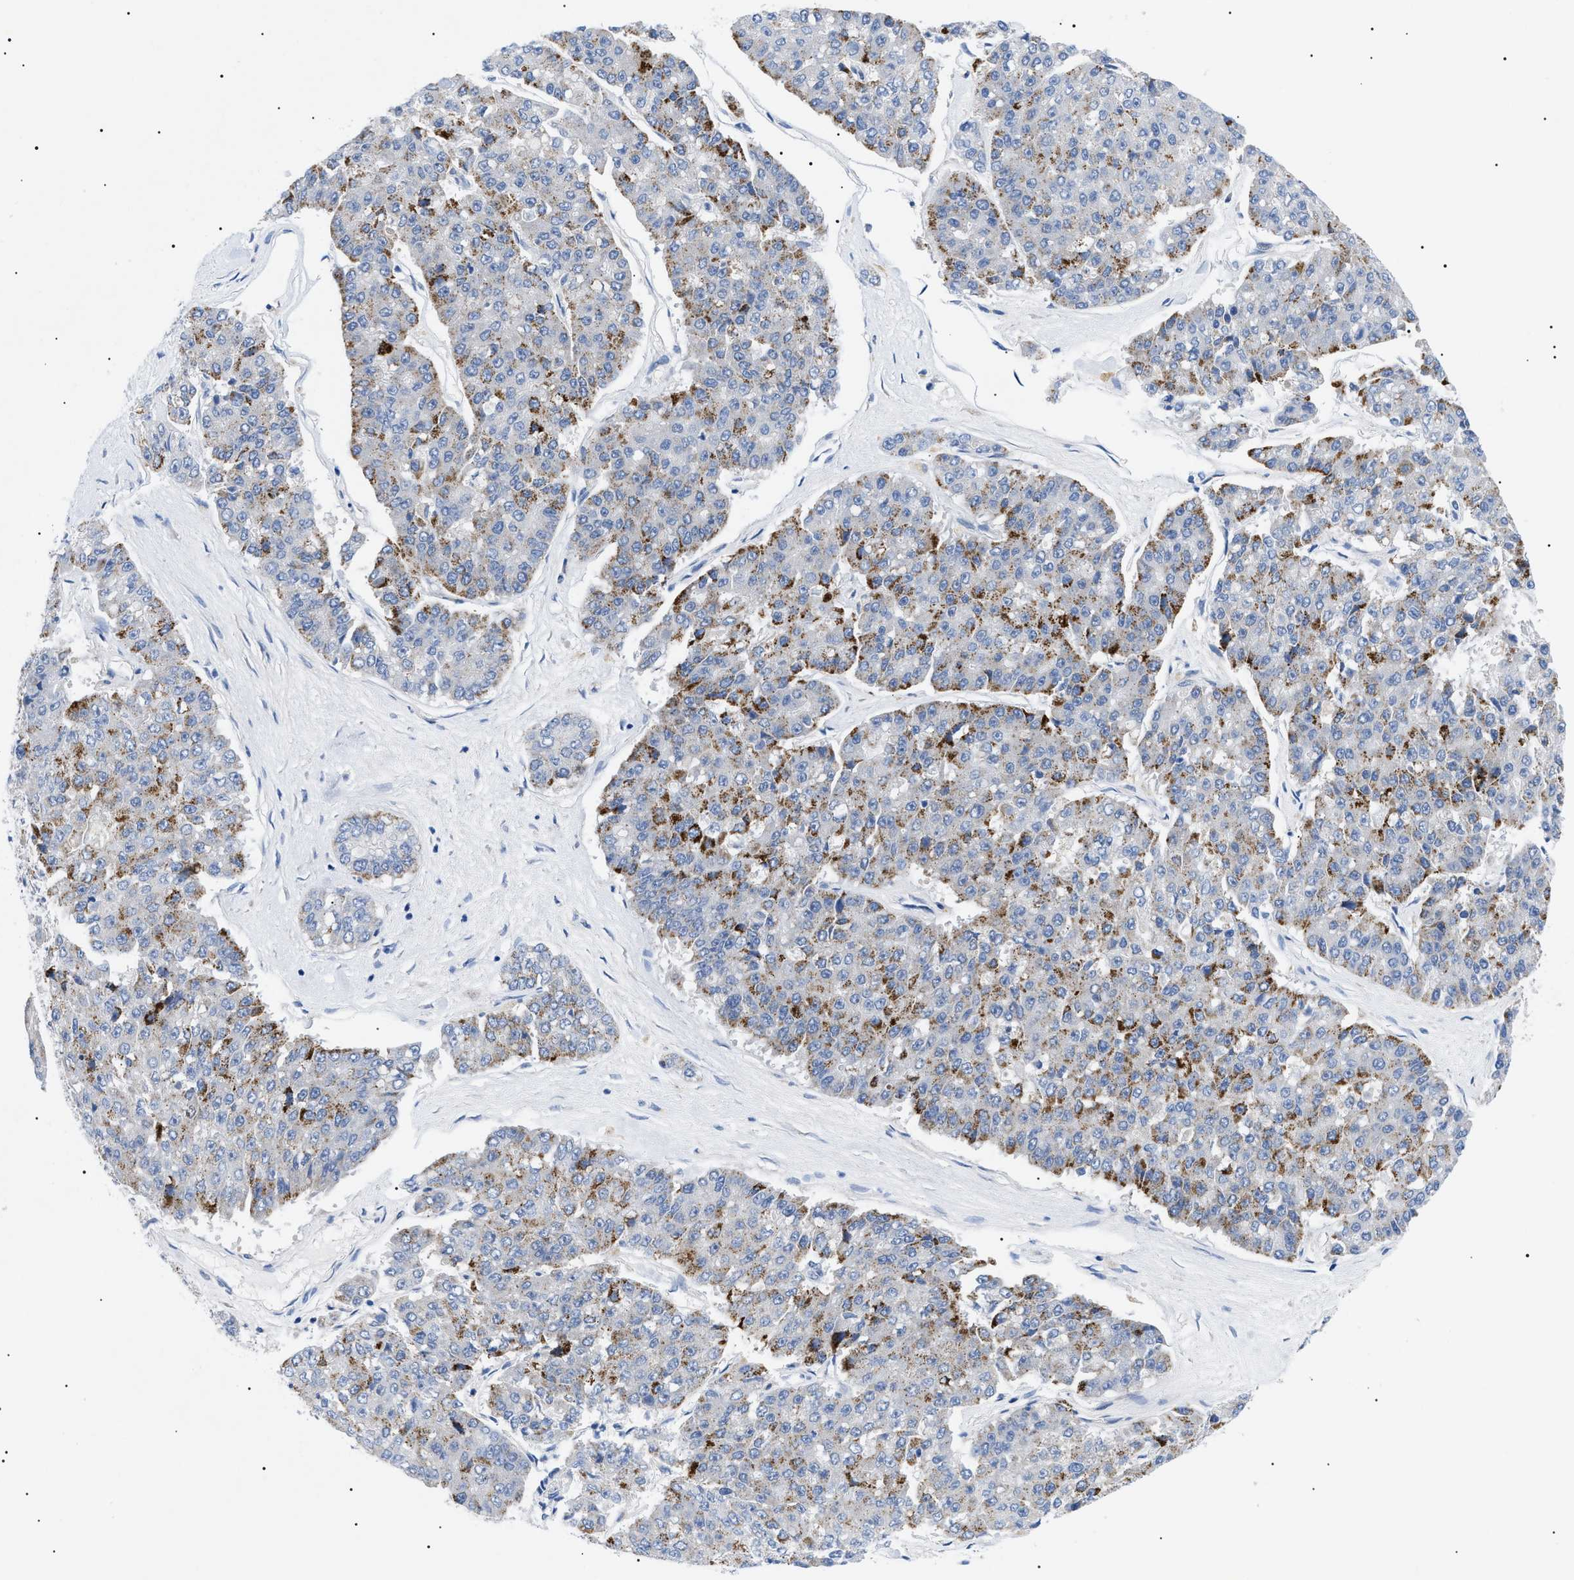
{"staining": {"intensity": "moderate", "quantity": "25%-75%", "location": "cytoplasmic/membranous"}, "tissue": "pancreatic cancer", "cell_type": "Tumor cells", "image_type": "cancer", "snomed": [{"axis": "morphology", "description": "Adenocarcinoma, NOS"}, {"axis": "topography", "description": "Pancreas"}], "caption": "This micrograph displays adenocarcinoma (pancreatic) stained with immunohistochemistry to label a protein in brown. The cytoplasmic/membranous of tumor cells show moderate positivity for the protein. Nuclei are counter-stained blue.", "gene": "ACKR1", "patient": {"sex": "male", "age": 50}}